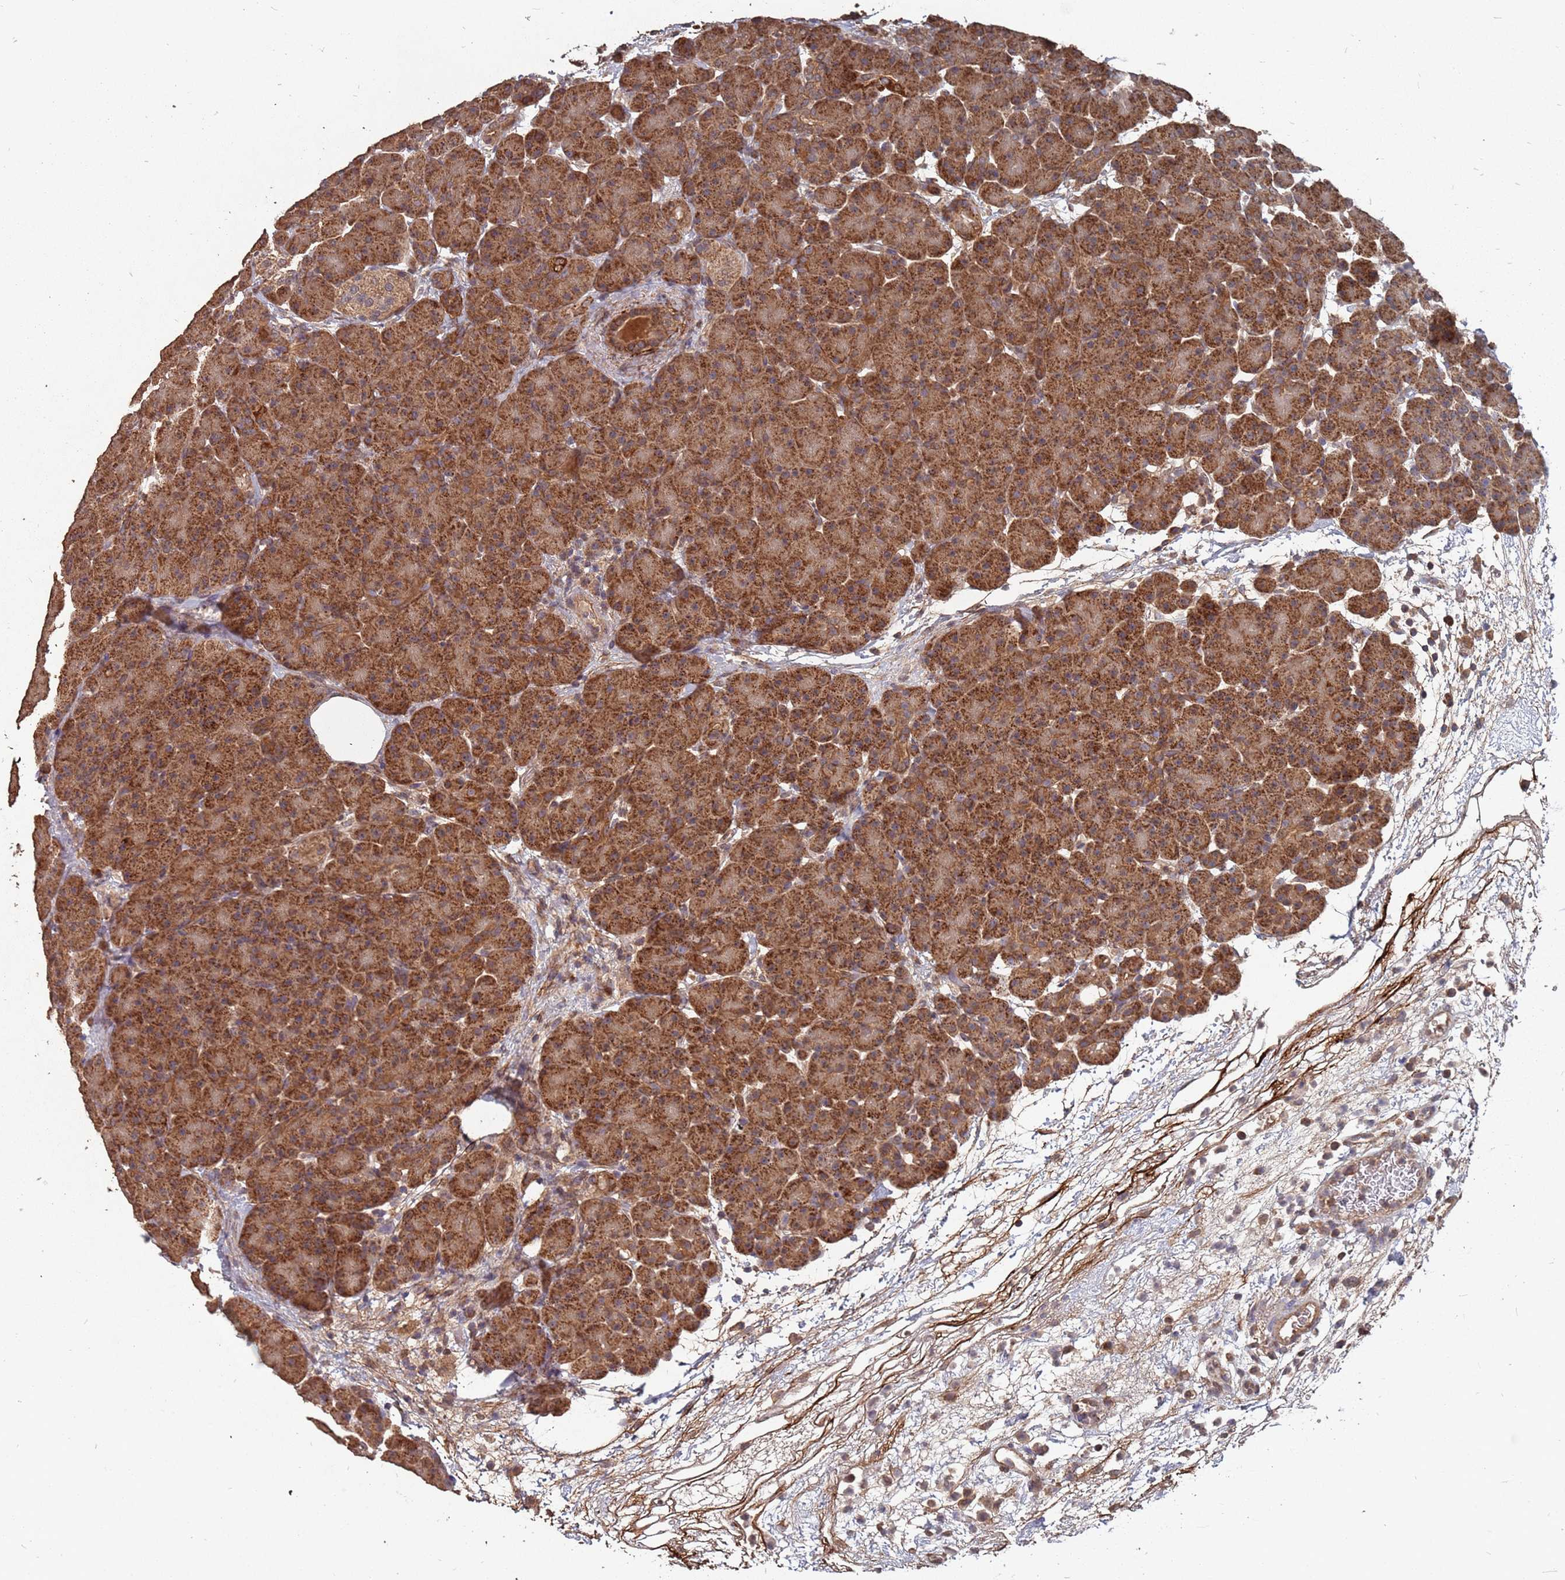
{"staining": {"intensity": "strong", "quantity": ">75%", "location": "cytoplasmic/membranous"}, "tissue": "pancreas", "cell_type": "Exocrine glandular cells", "image_type": "normal", "snomed": [{"axis": "morphology", "description": "Normal tissue, NOS"}, {"axis": "topography", "description": "Pancreas"}], "caption": "DAB immunohistochemical staining of benign human pancreas exhibits strong cytoplasmic/membranous protein positivity in about >75% of exocrine glandular cells.", "gene": "PRORP", "patient": {"sex": "male", "age": 66}}